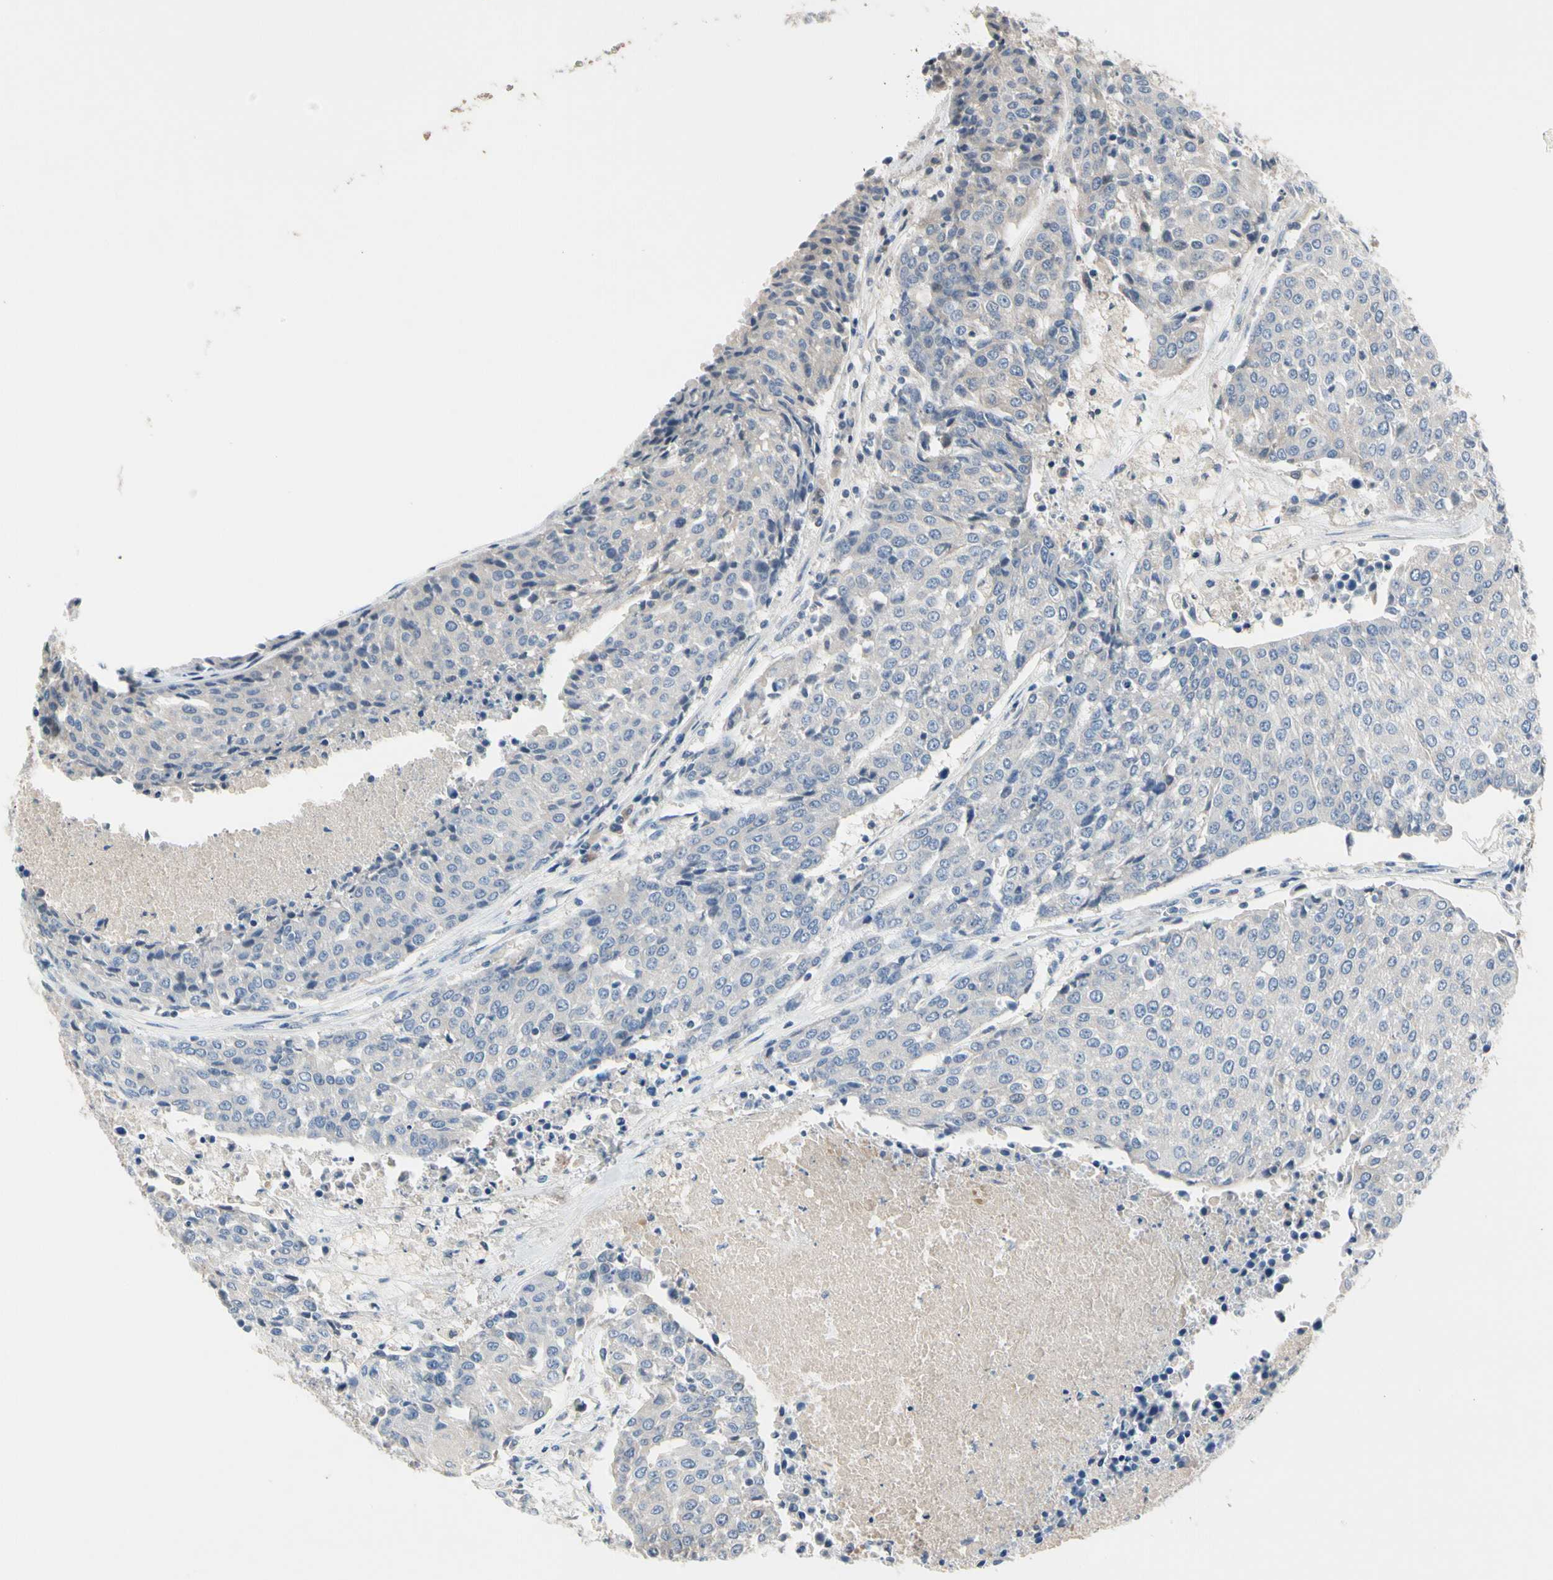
{"staining": {"intensity": "negative", "quantity": "none", "location": "none"}, "tissue": "urothelial cancer", "cell_type": "Tumor cells", "image_type": "cancer", "snomed": [{"axis": "morphology", "description": "Urothelial carcinoma, High grade"}, {"axis": "topography", "description": "Urinary bladder"}], "caption": "DAB immunohistochemical staining of urothelial cancer demonstrates no significant staining in tumor cells. (DAB immunohistochemistry (IHC) visualized using brightfield microscopy, high magnification).", "gene": "ECRG4", "patient": {"sex": "female", "age": 85}}